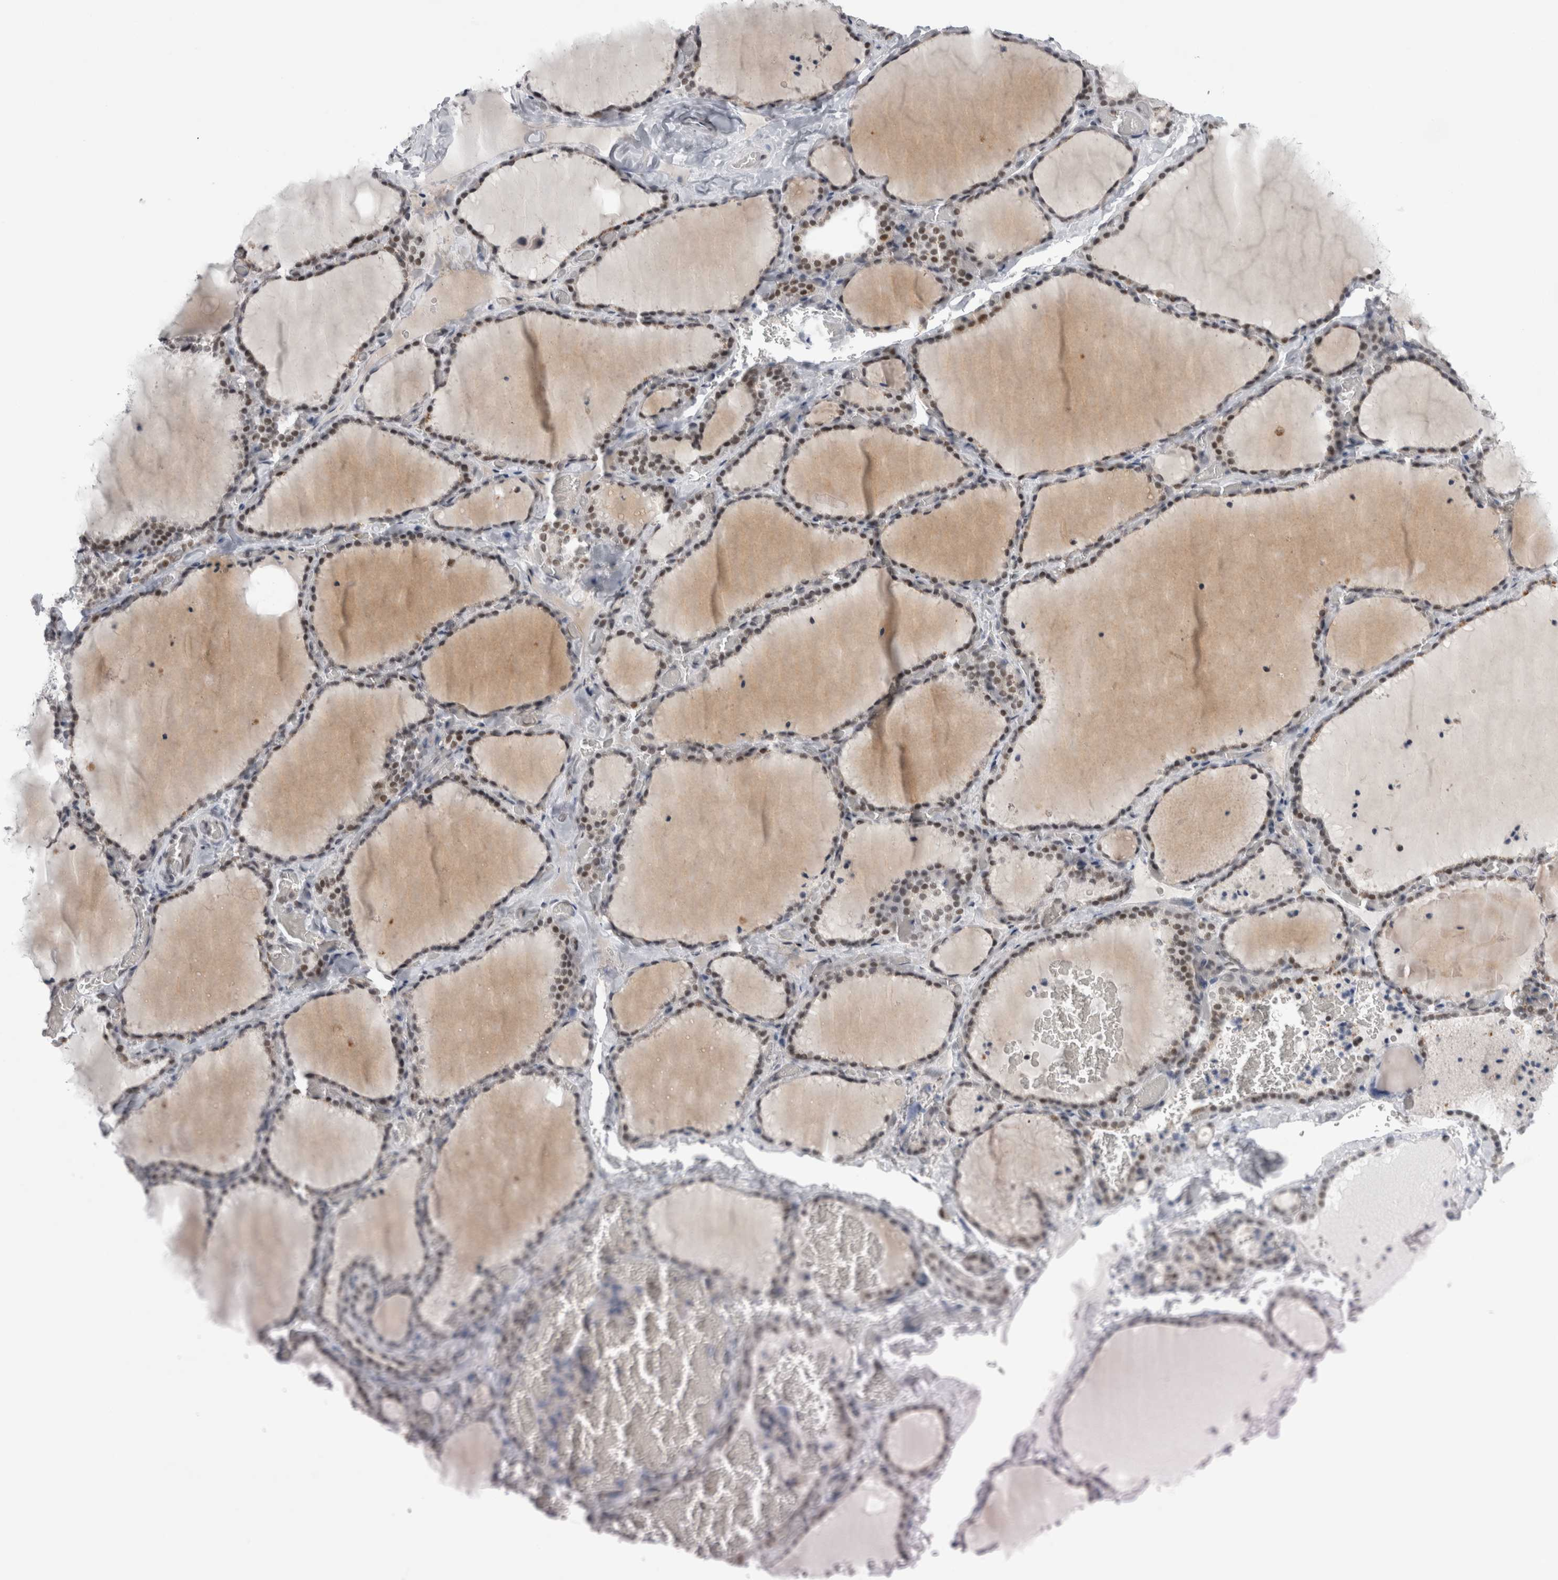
{"staining": {"intensity": "moderate", "quantity": ">75%", "location": "nuclear"}, "tissue": "thyroid gland", "cell_type": "Glandular cells", "image_type": "normal", "snomed": [{"axis": "morphology", "description": "Normal tissue, NOS"}, {"axis": "topography", "description": "Thyroid gland"}], "caption": "Immunohistochemical staining of unremarkable human thyroid gland reveals moderate nuclear protein expression in about >75% of glandular cells. (brown staining indicates protein expression, while blue staining denotes nuclei).", "gene": "PSMB2", "patient": {"sex": "female", "age": 22}}